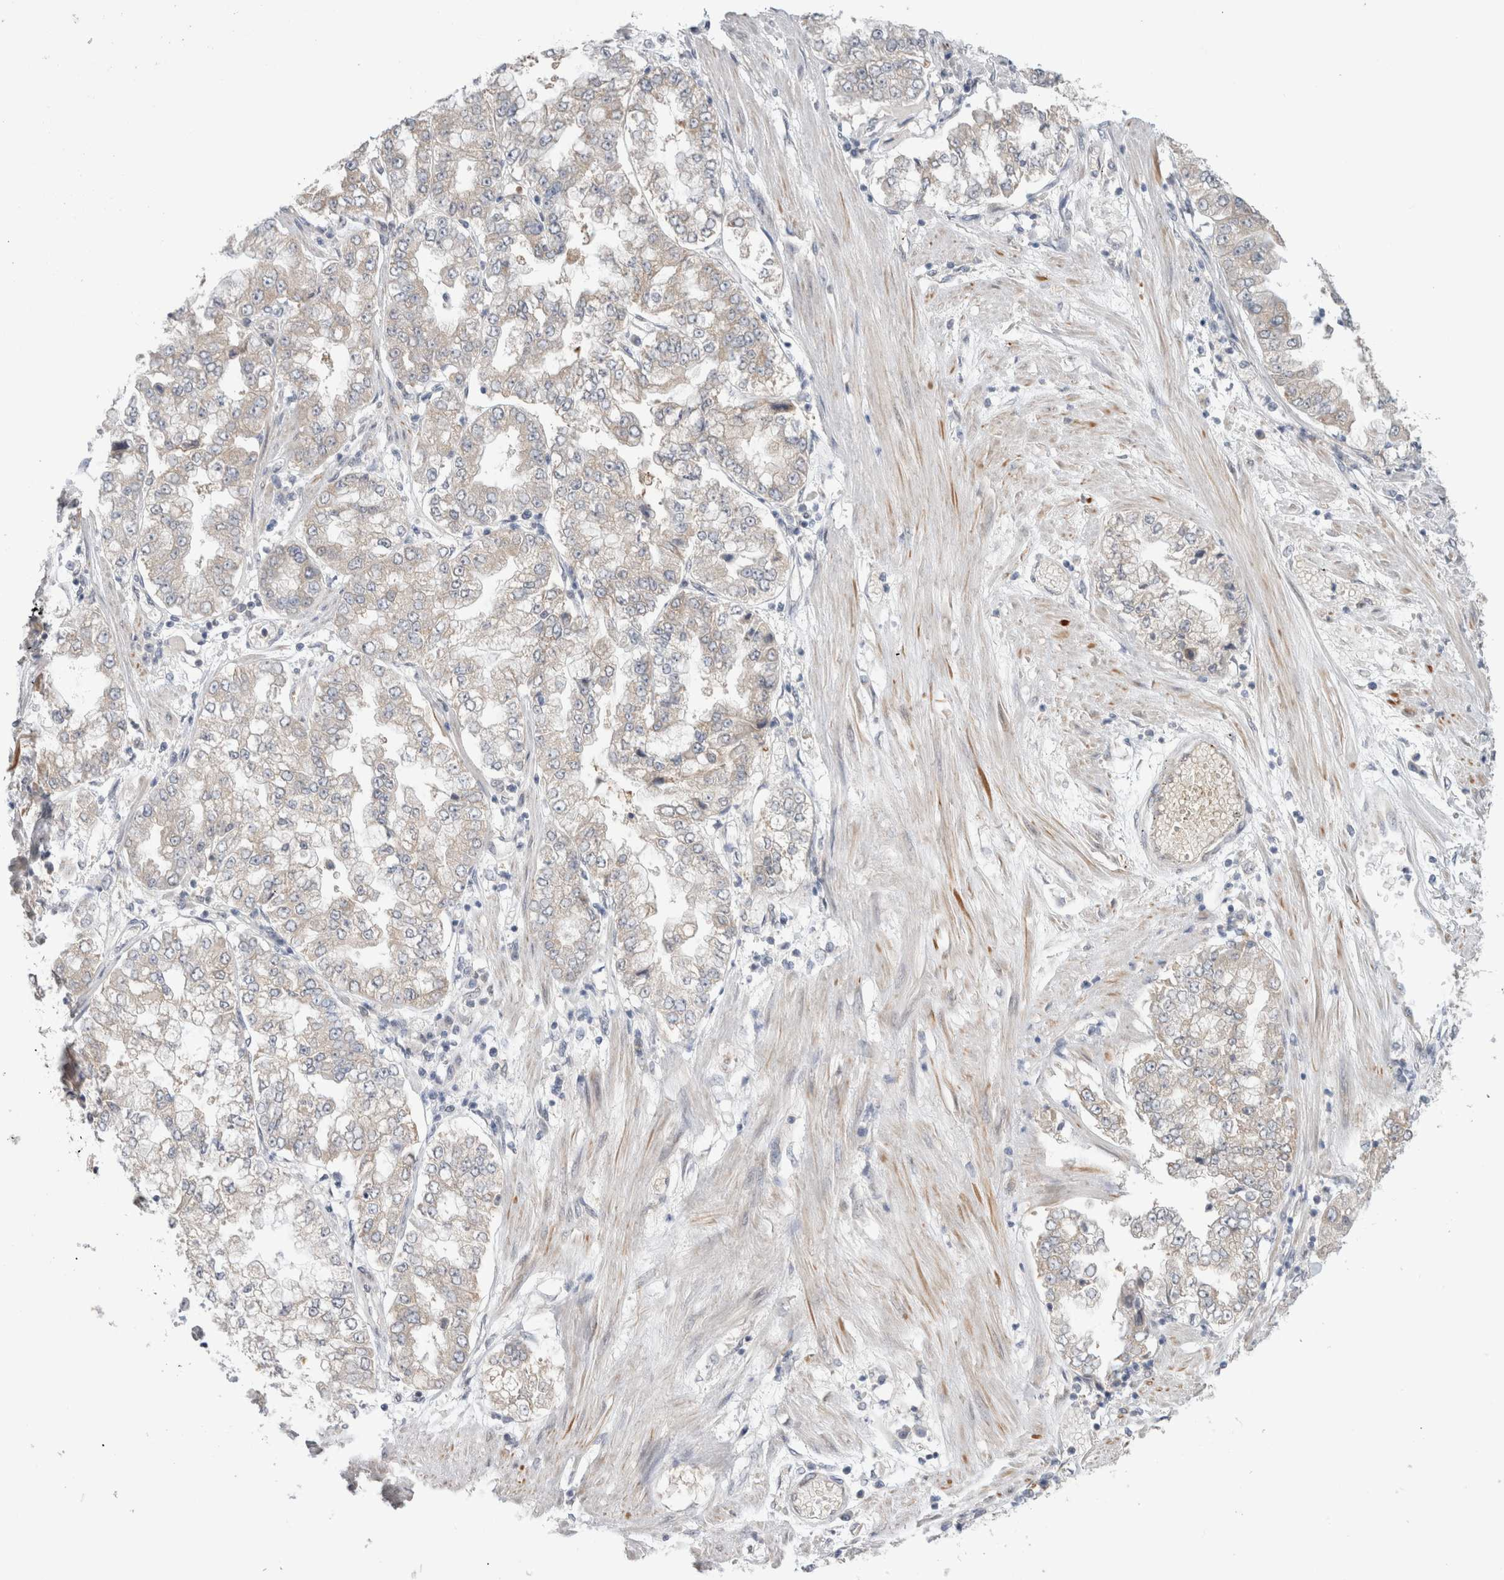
{"staining": {"intensity": "weak", "quantity": ">75%", "location": "cytoplasmic/membranous"}, "tissue": "stomach cancer", "cell_type": "Tumor cells", "image_type": "cancer", "snomed": [{"axis": "morphology", "description": "Adenocarcinoma, NOS"}, {"axis": "topography", "description": "Stomach"}], "caption": "Immunohistochemical staining of stomach adenocarcinoma exhibits low levels of weak cytoplasmic/membranous protein positivity in approximately >75% of tumor cells.", "gene": "NDOR1", "patient": {"sex": "male", "age": 76}}